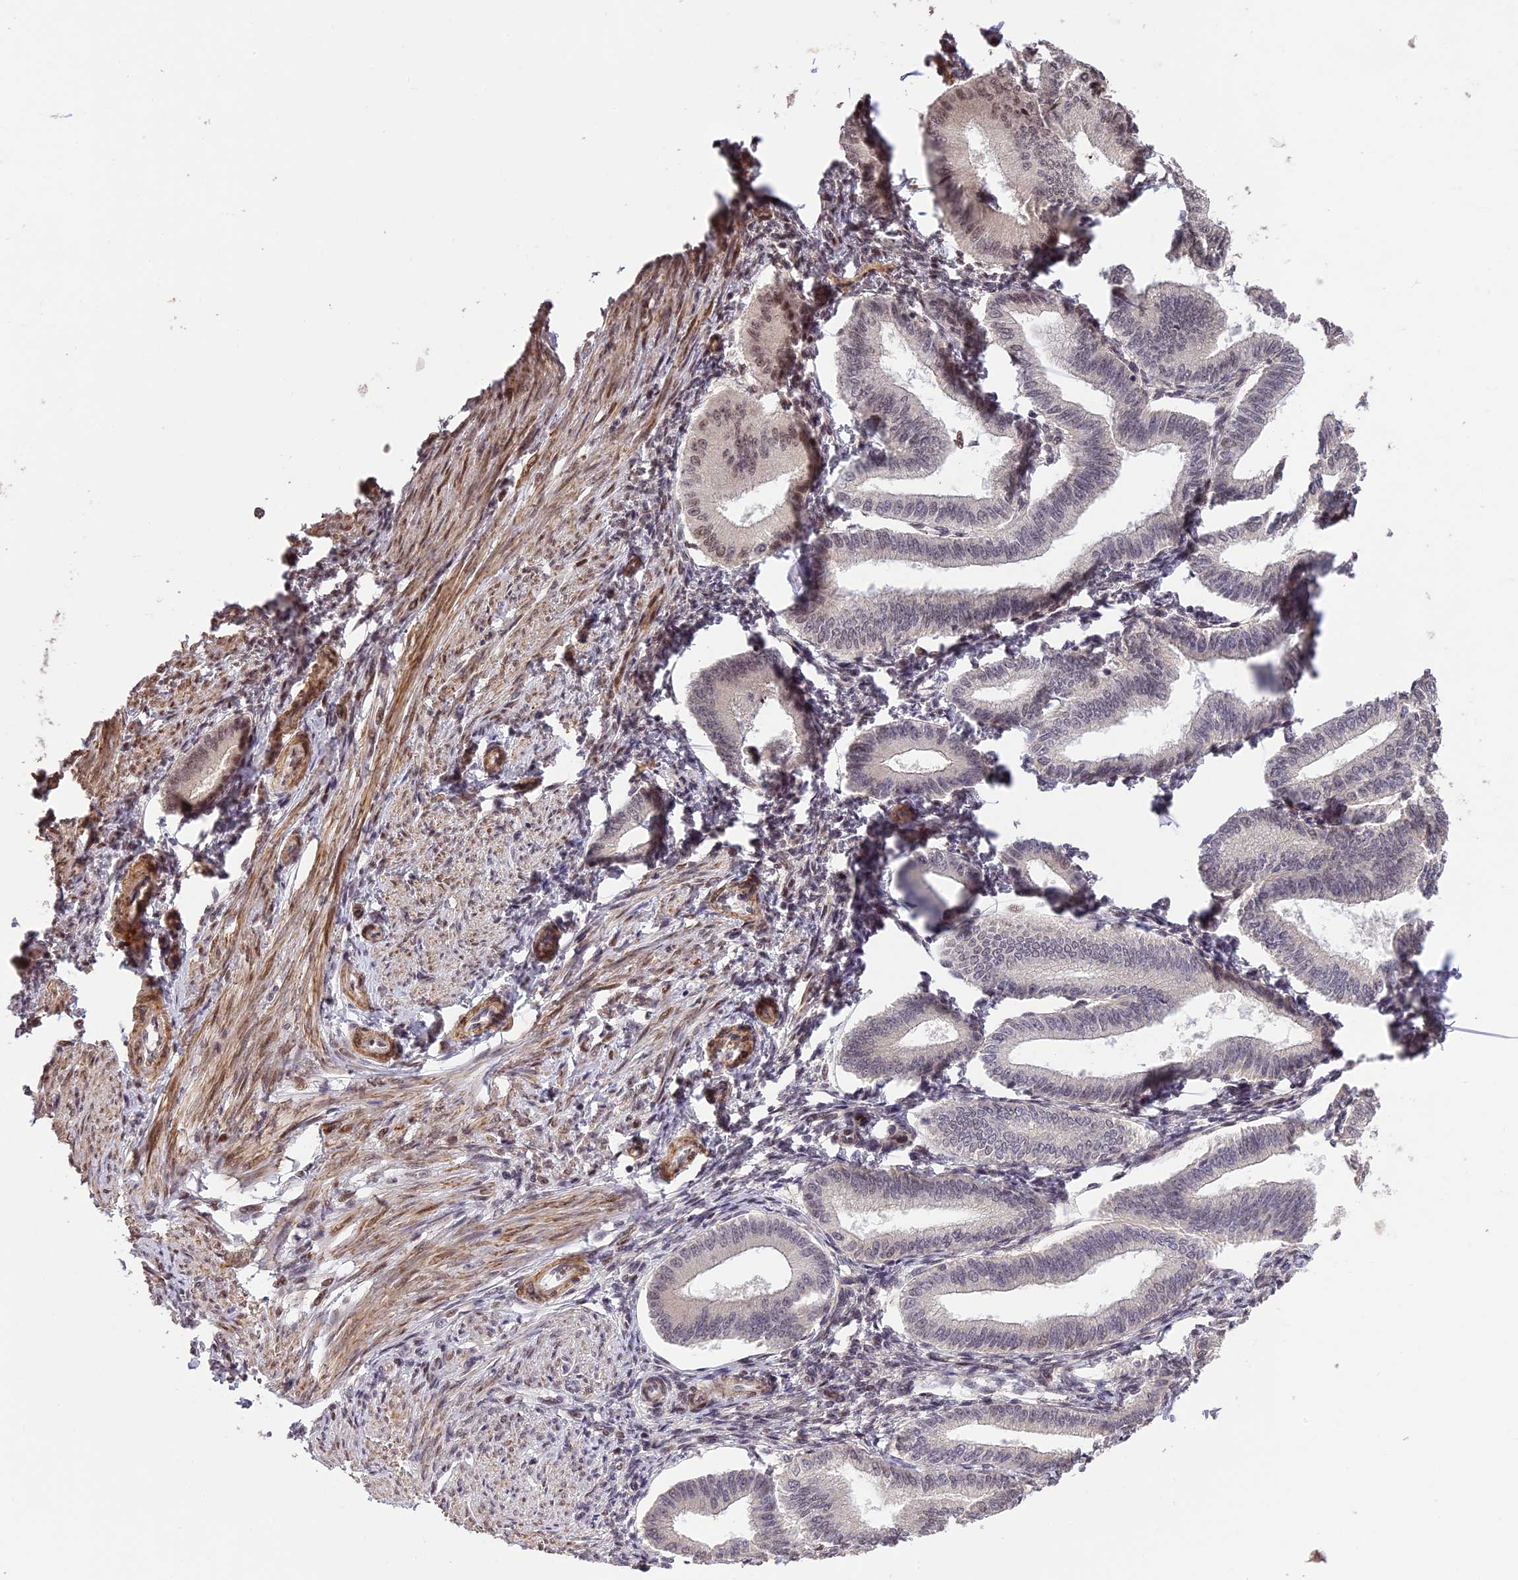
{"staining": {"intensity": "moderate", "quantity": "<25%", "location": "nuclear"}, "tissue": "endometrium", "cell_type": "Cells in endometrial stroma", "image_type": "normal", "snomed": [{"axis": "morphology", "description": "Normal tissue, NOS"}, {"axis": "topography", "description": "Endometrium"}], "caption": "A brown stain shows moderate nuclear expression of a protein in cells in endometrial stroma of unremarkable endometrium. (brown staining indicates protein expression, while blue staining denotes nuclei).", "gene": "PRELID2", "patient": {"sex": "female", "age": 39}}